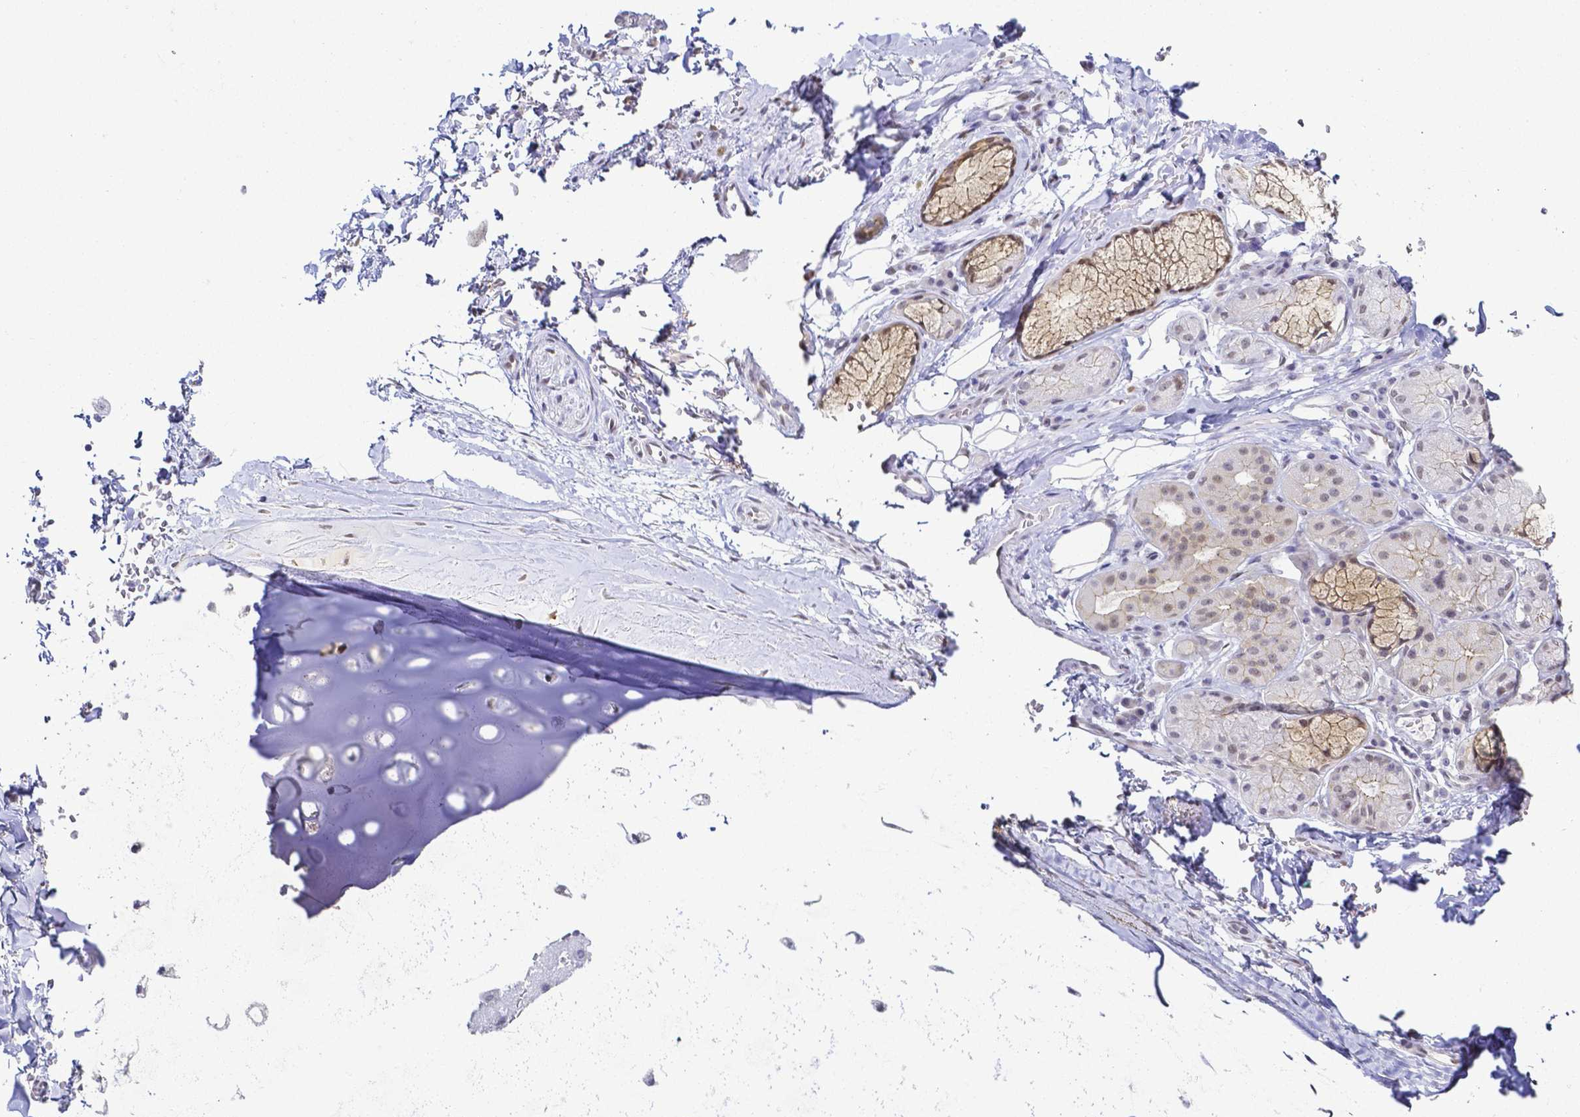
{"staining": {"intensity": "weak", "quantity": "<25%", "location": "nuclear"}, "tissue": "soft tissue", "cell_type": "Chondrocytes", "image_type": "normal", "snomed": [{"axis": "morphology", "description": "Normal tissue, NOS"}, {"axis": "topography", "description": "Cartilage tissue"}, {"axis": "topography", "description": "Bronchus"}], "caption": "The histopathology image exhibits no significant positivity in chondrocytes of soft tissue. (Immunohistochemistry (ihc), brightfield microscopy, high magnification).", "gene": "FAM83G", "patient": {"sex": "male", "age": 64}}